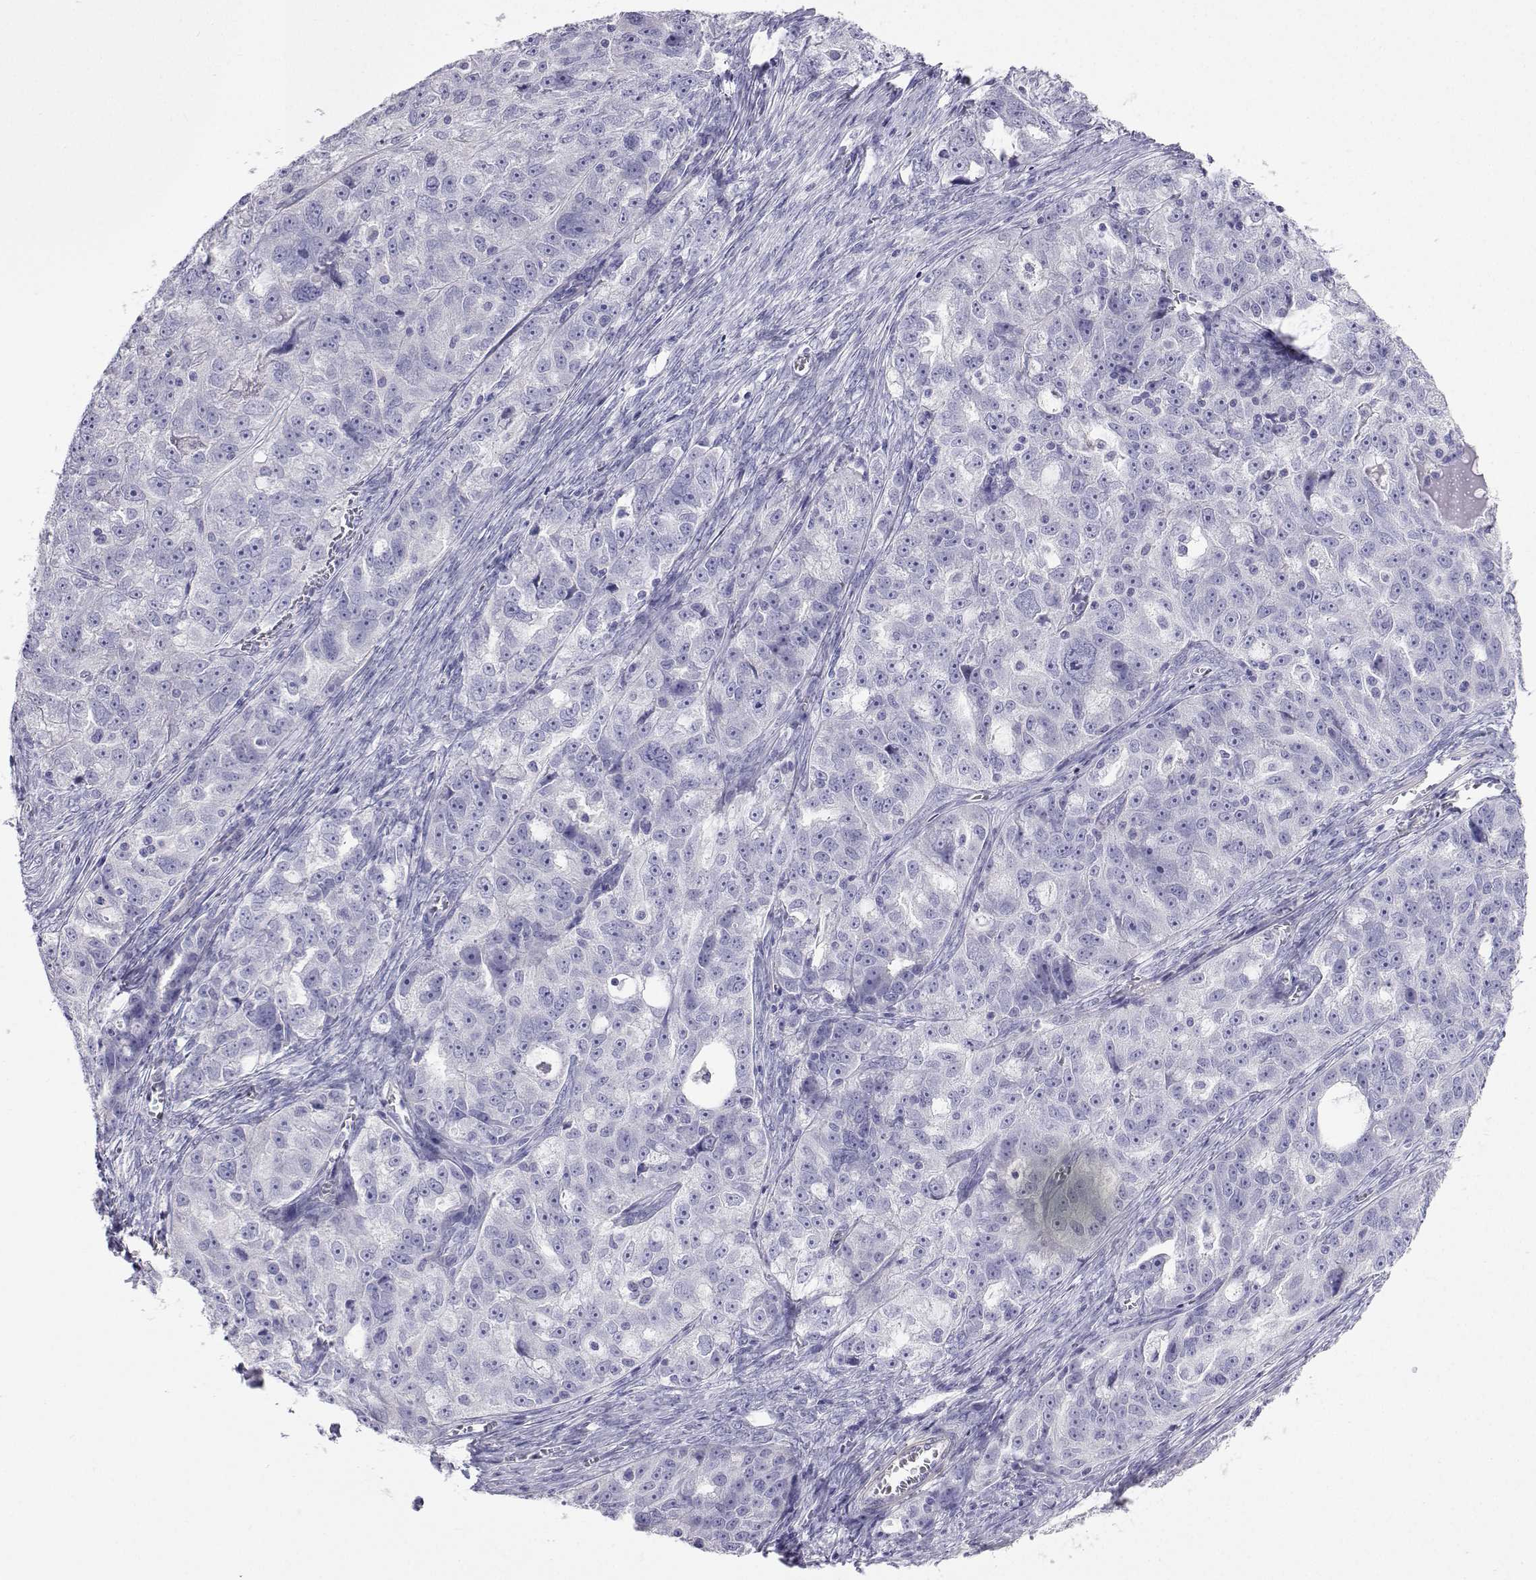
{"staining": {"intensity": "negative", "quantity": "none", "location": "none"}, "tissue": "ovarian cancer", "cell_type": "Tumor cells", "image_type": "cancer", "snomed": [{"axis": "morphology", "description": "Cystadenocarcinoma, serous, NOS"}, {"axis": "topography", "description": "Ovary"}], "caption": "This is an immunohistochemistry image of ovarian serous cystadenocarcinoma. There is no staining in tumor cells.", "gene": "PLIN4", "patient": {"sex": "female", "age": 51}}